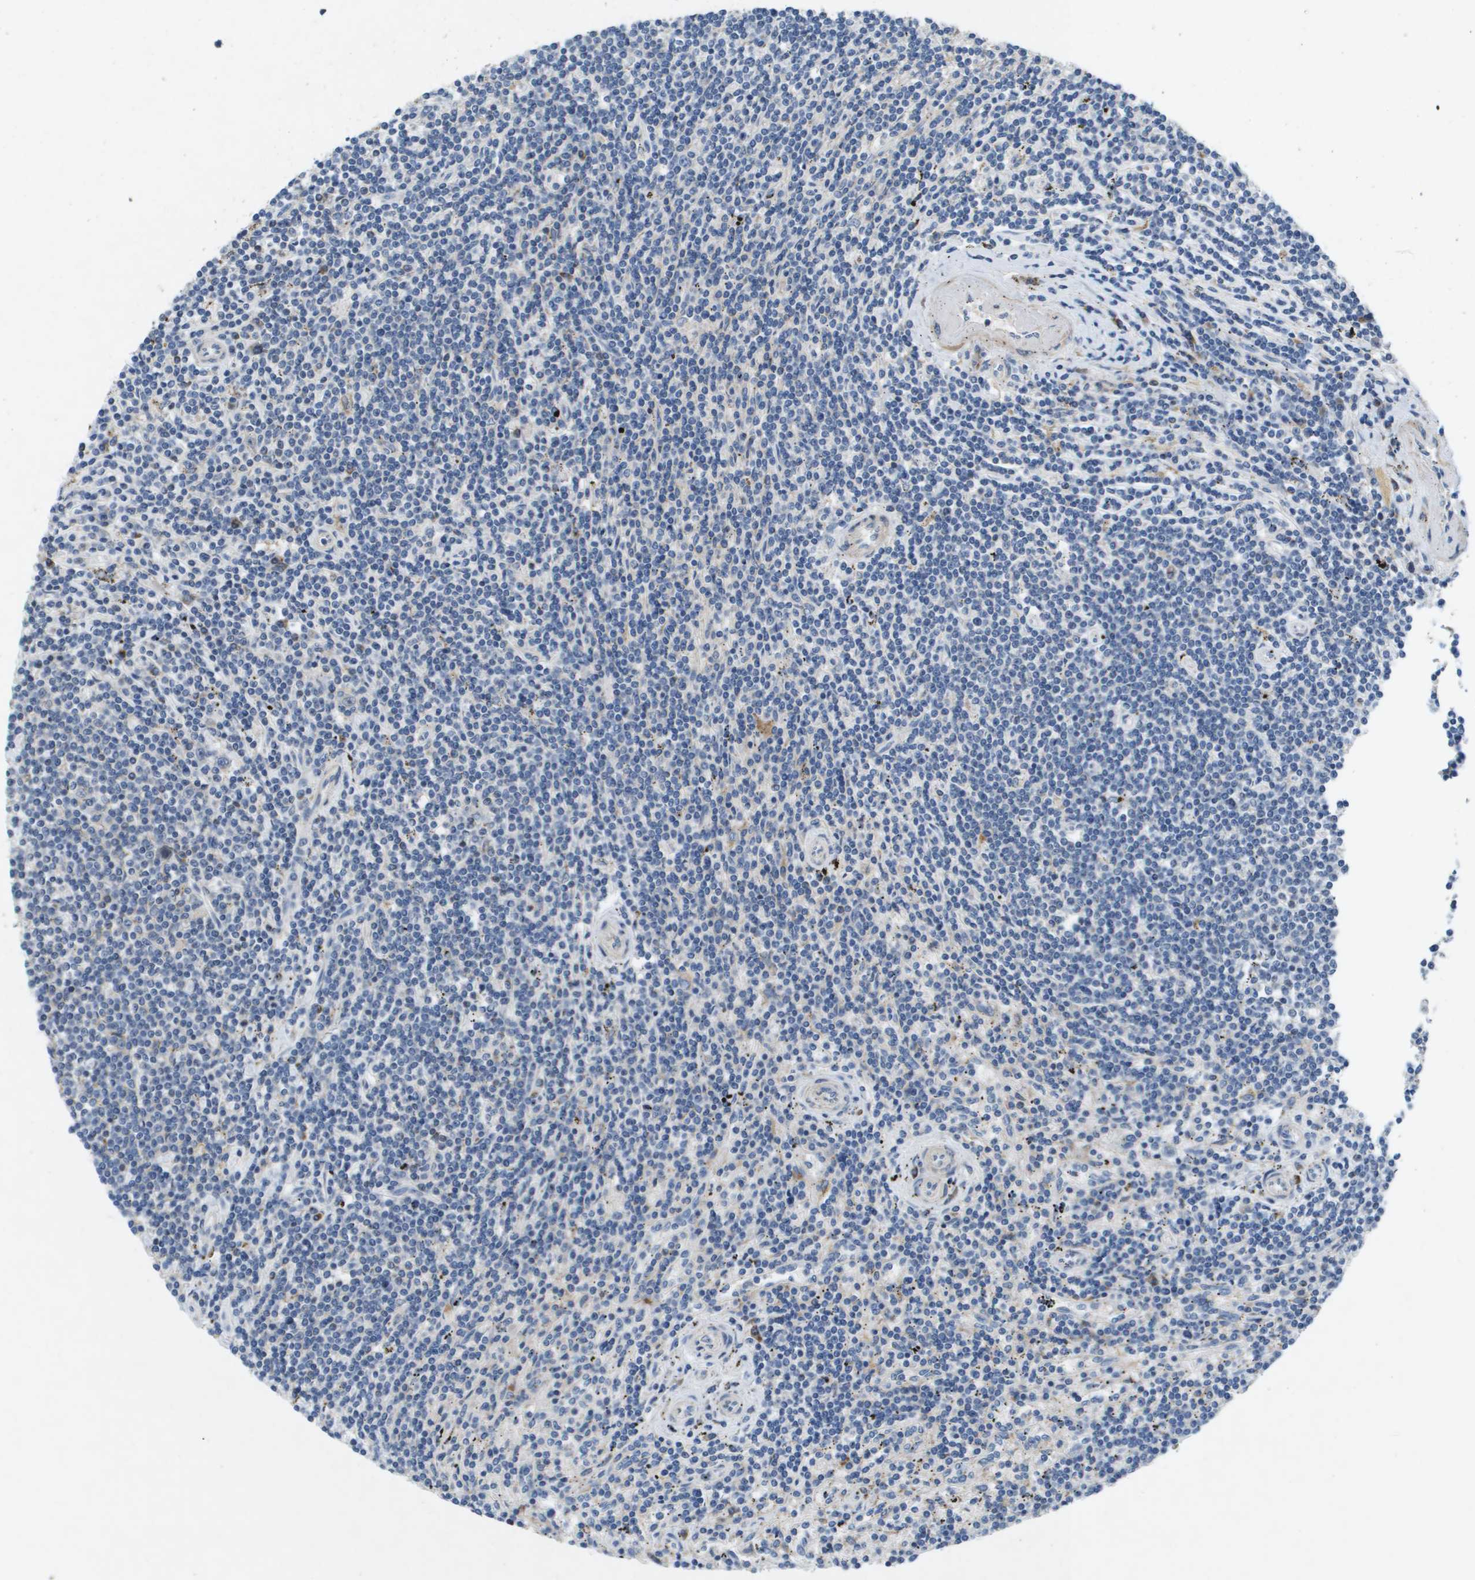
{"staining": {"intensity": "negative", "quantity": "none", "location": "none"}, "tissue": "lymphoma", "cell_type": "Tumor cells", "image_type": "cancer", "snomed": [{"axis": "morphology", "description": "Malignant lymphoma, non-Hodgkin's type, Low grade"}, {"axis": "topography", "description": "Spleen"}], "caption": "A high-resolution photomicrograph shows immunohistochemistry (IHC) staining of low-grade malignant lymphoma, non-Hodgkin's type, which displays no significant staining in tumor cells. Nuclei are stained in blue.", "gene": "B3GNT5", "patient": {"sex": "male", "age": 76}}